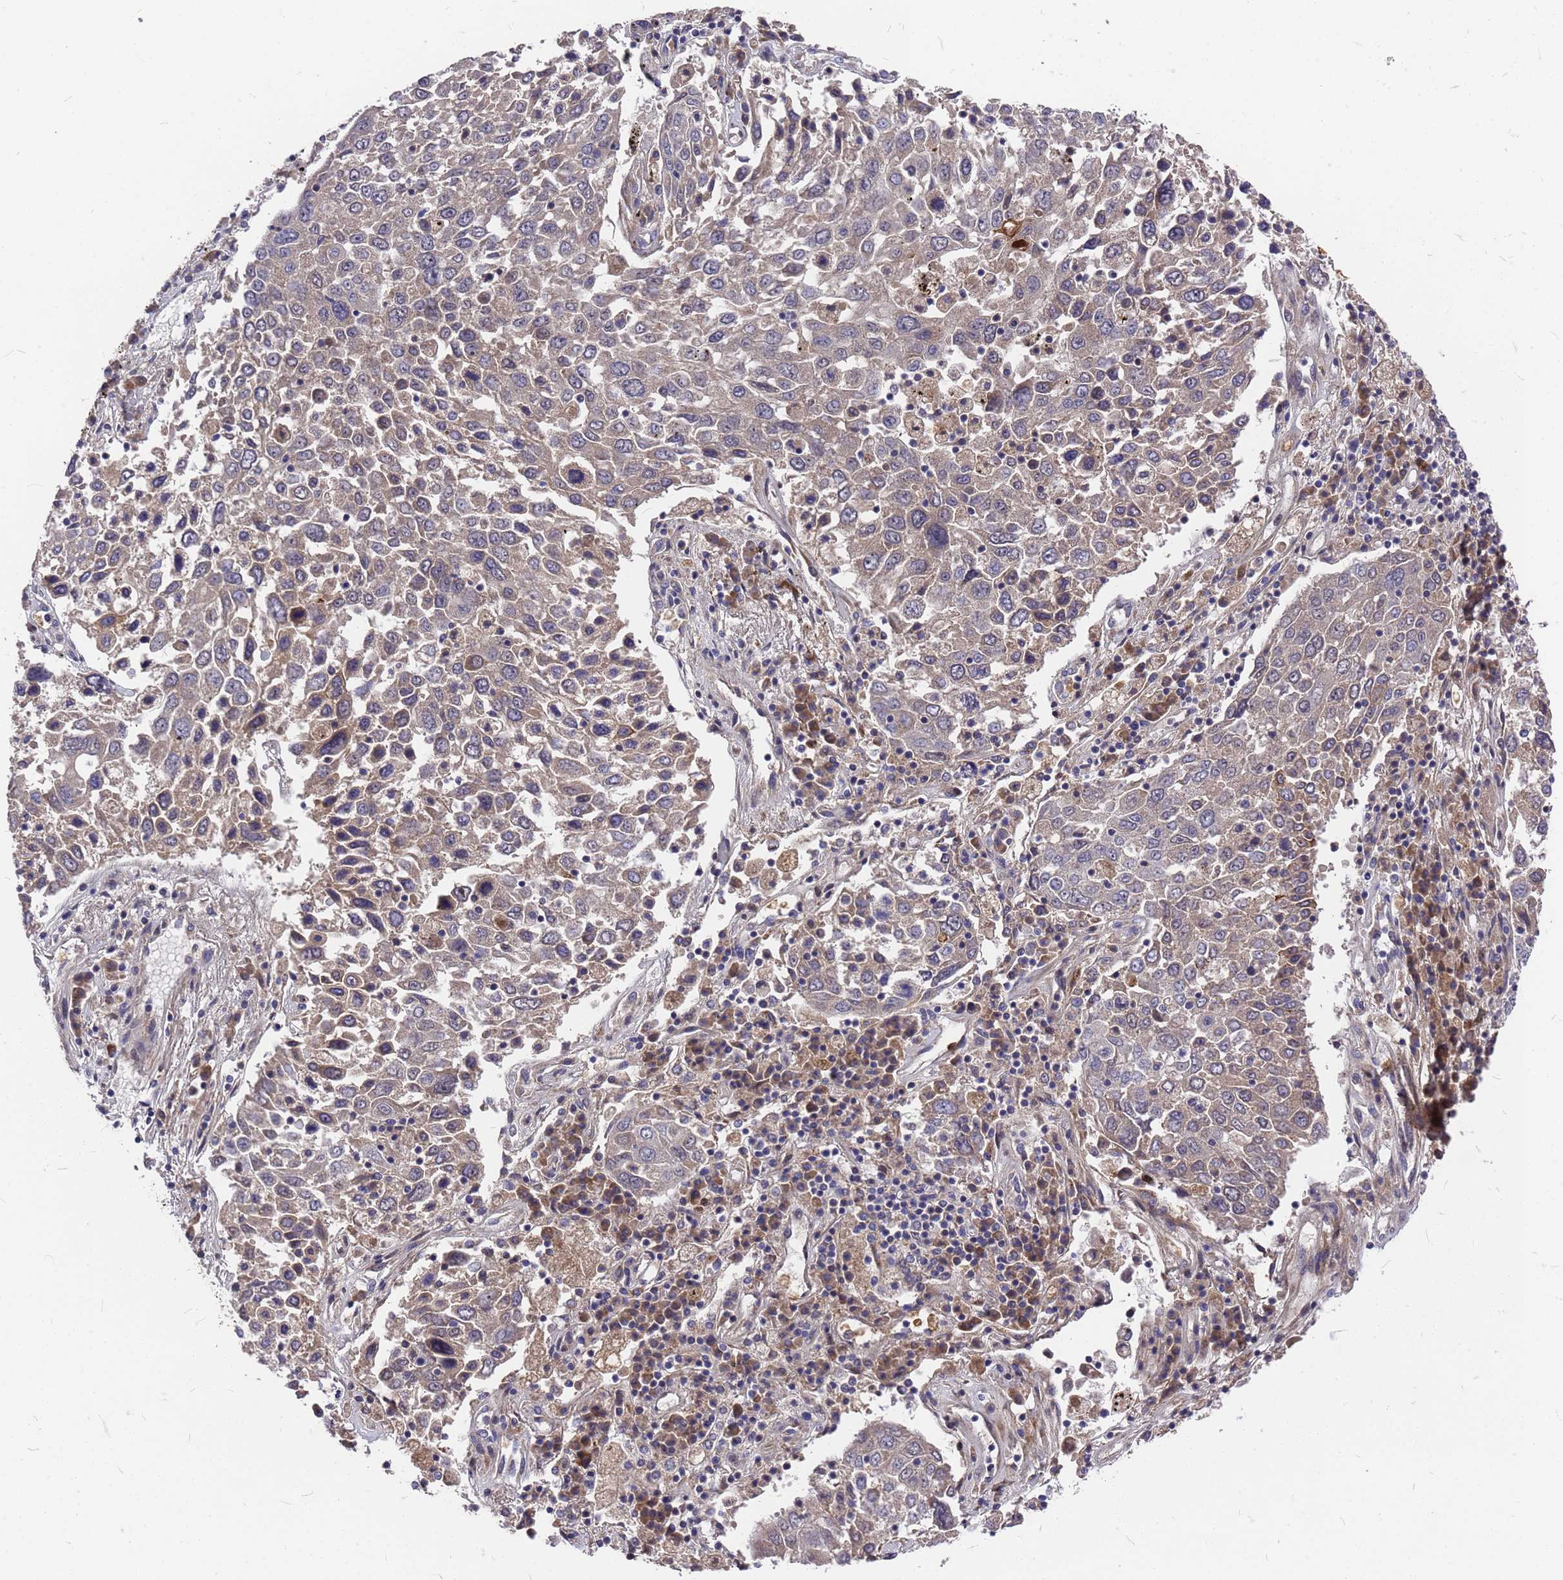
{"staining": {"intensity": "weak", "quantity": "<25%", "location": "cytoplasmic/membranous"}, "tissue": "lung cancer", "cell_type": "Tumor cells", "image_type": "cancer", "snomed": [{"axis": "morphology", "description": "Squamous cell carcinoma, NOS"}, {"axis": "topography", "description": "Lung"}], "caption": "Immunohistochemistry histopathology image of lung cancer (squamous cell carcinoma) stained for a protein (brown), which shows no expression in tumor cells.", "gene": "ZNF717", "patient": {"sex": "male", "age": 65}}